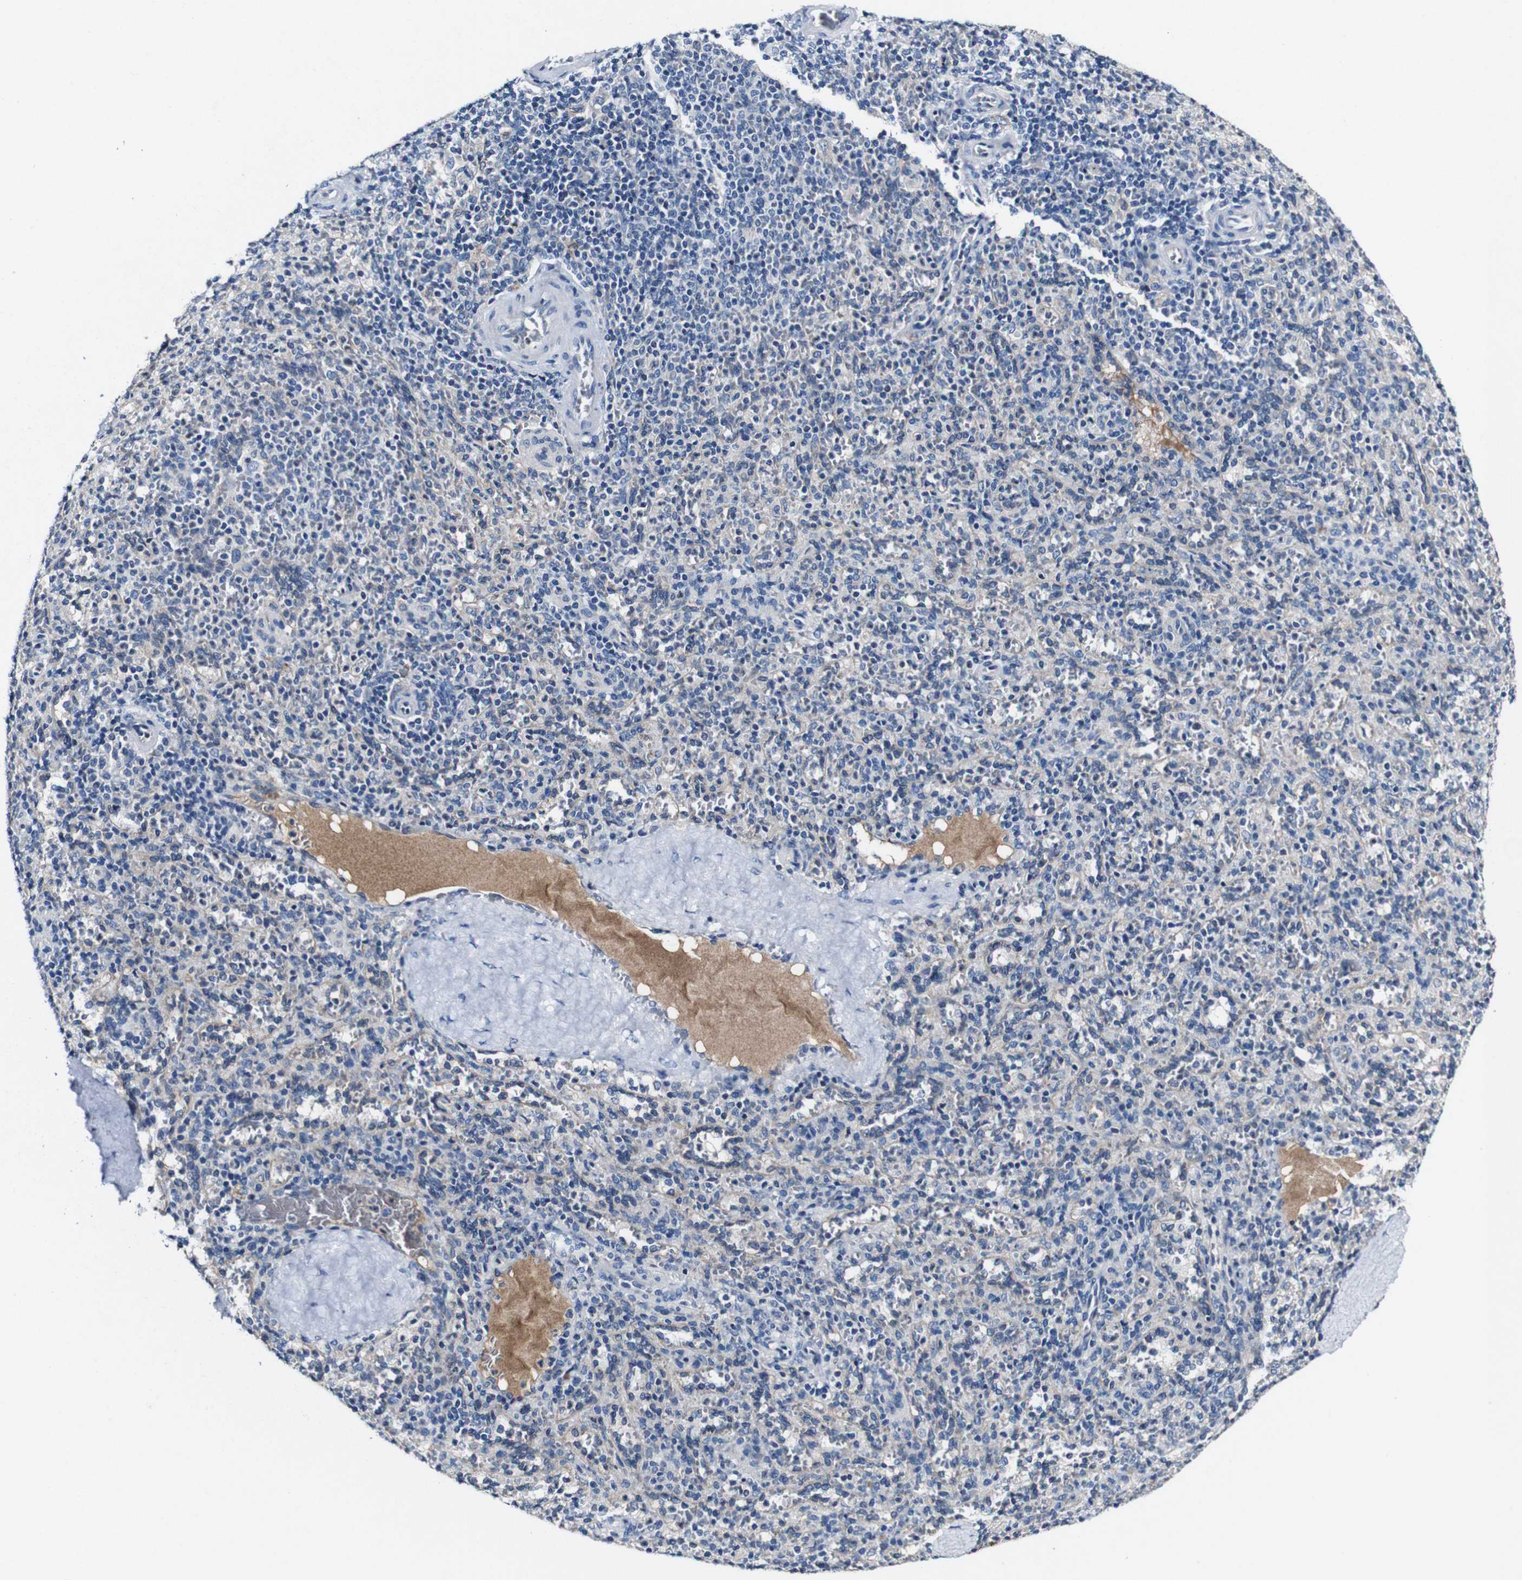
{"staining": {"intensity": "negative", "quantity": "none", "location": "none"}, "tissue": "spleen", "cell_type": "Cells in red pulp", "image_type": "normal", "snomed": [{"axis": "morphology", "description": "Normal tissue, NOS"}, {"axis": "topography", "description": "Spleen"}], "caption": "This is an immunohistochemistry micrograph of unremarkable spleen. There is no expression in cells in red pulp.", "gene": "GRAMD1A", "patient": {"sex": "male", "age": 36}}